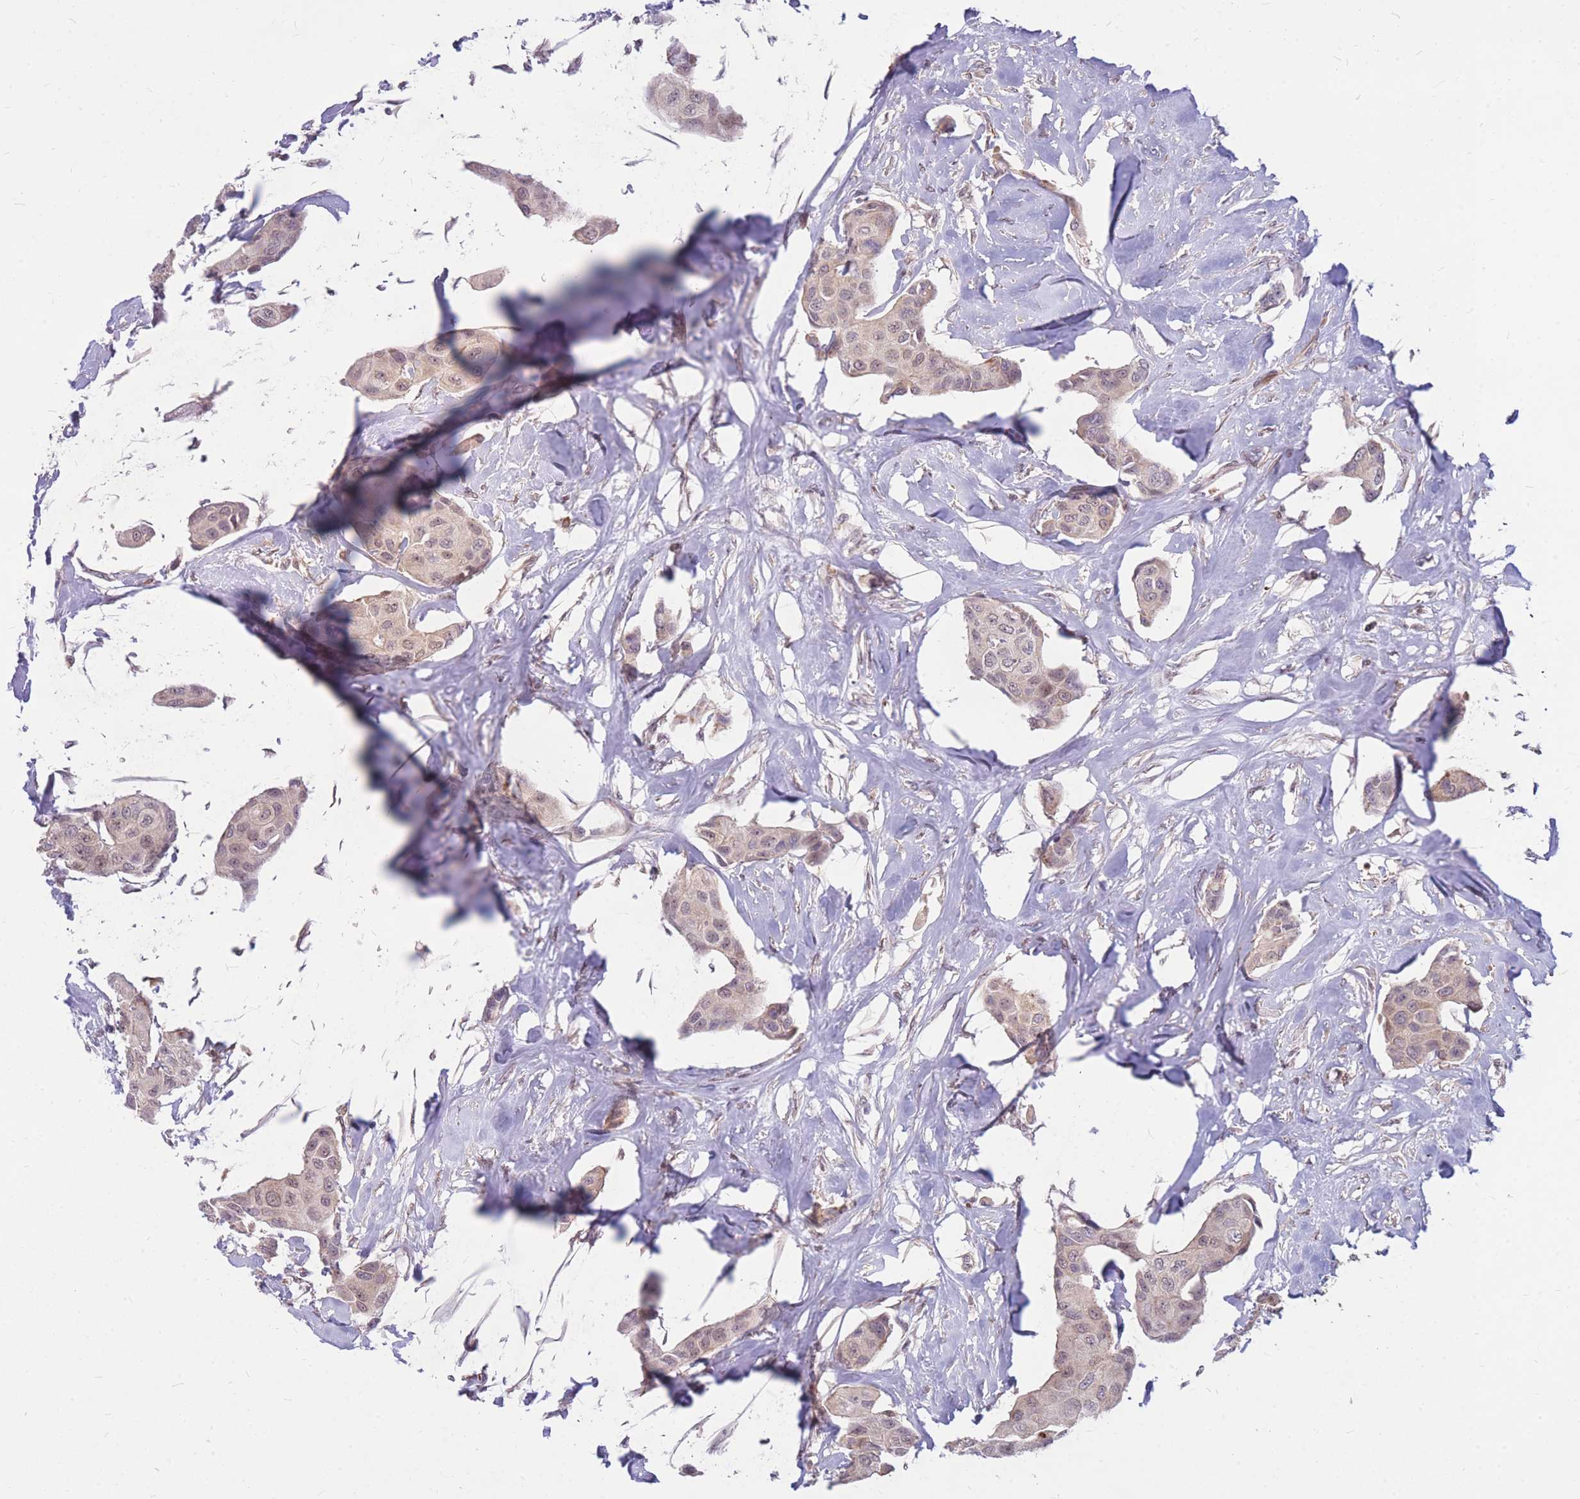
{"staining": {"intensity": "weak", "quantity": "25%-75%", "location": "nuclear"}, "tissue": "breast cancer", "cell_type": "Tumor cells", "image_type": "cancer", "snomed": [{"axis": "morphology", "description": "Duct carcinoma"}, {"axis": "topography", "description": "Breast"}, {"axis": "topography", "description": "Lymph node"}], "caption": "Immunohistochemical staining of breast invasive ductal carcinoma demonstrates weak nuclear protein positivity in approximately 25%-75% of tumor cells.", "gene": "ERCC2", "patient": {"sex": "female", "age": 80}}